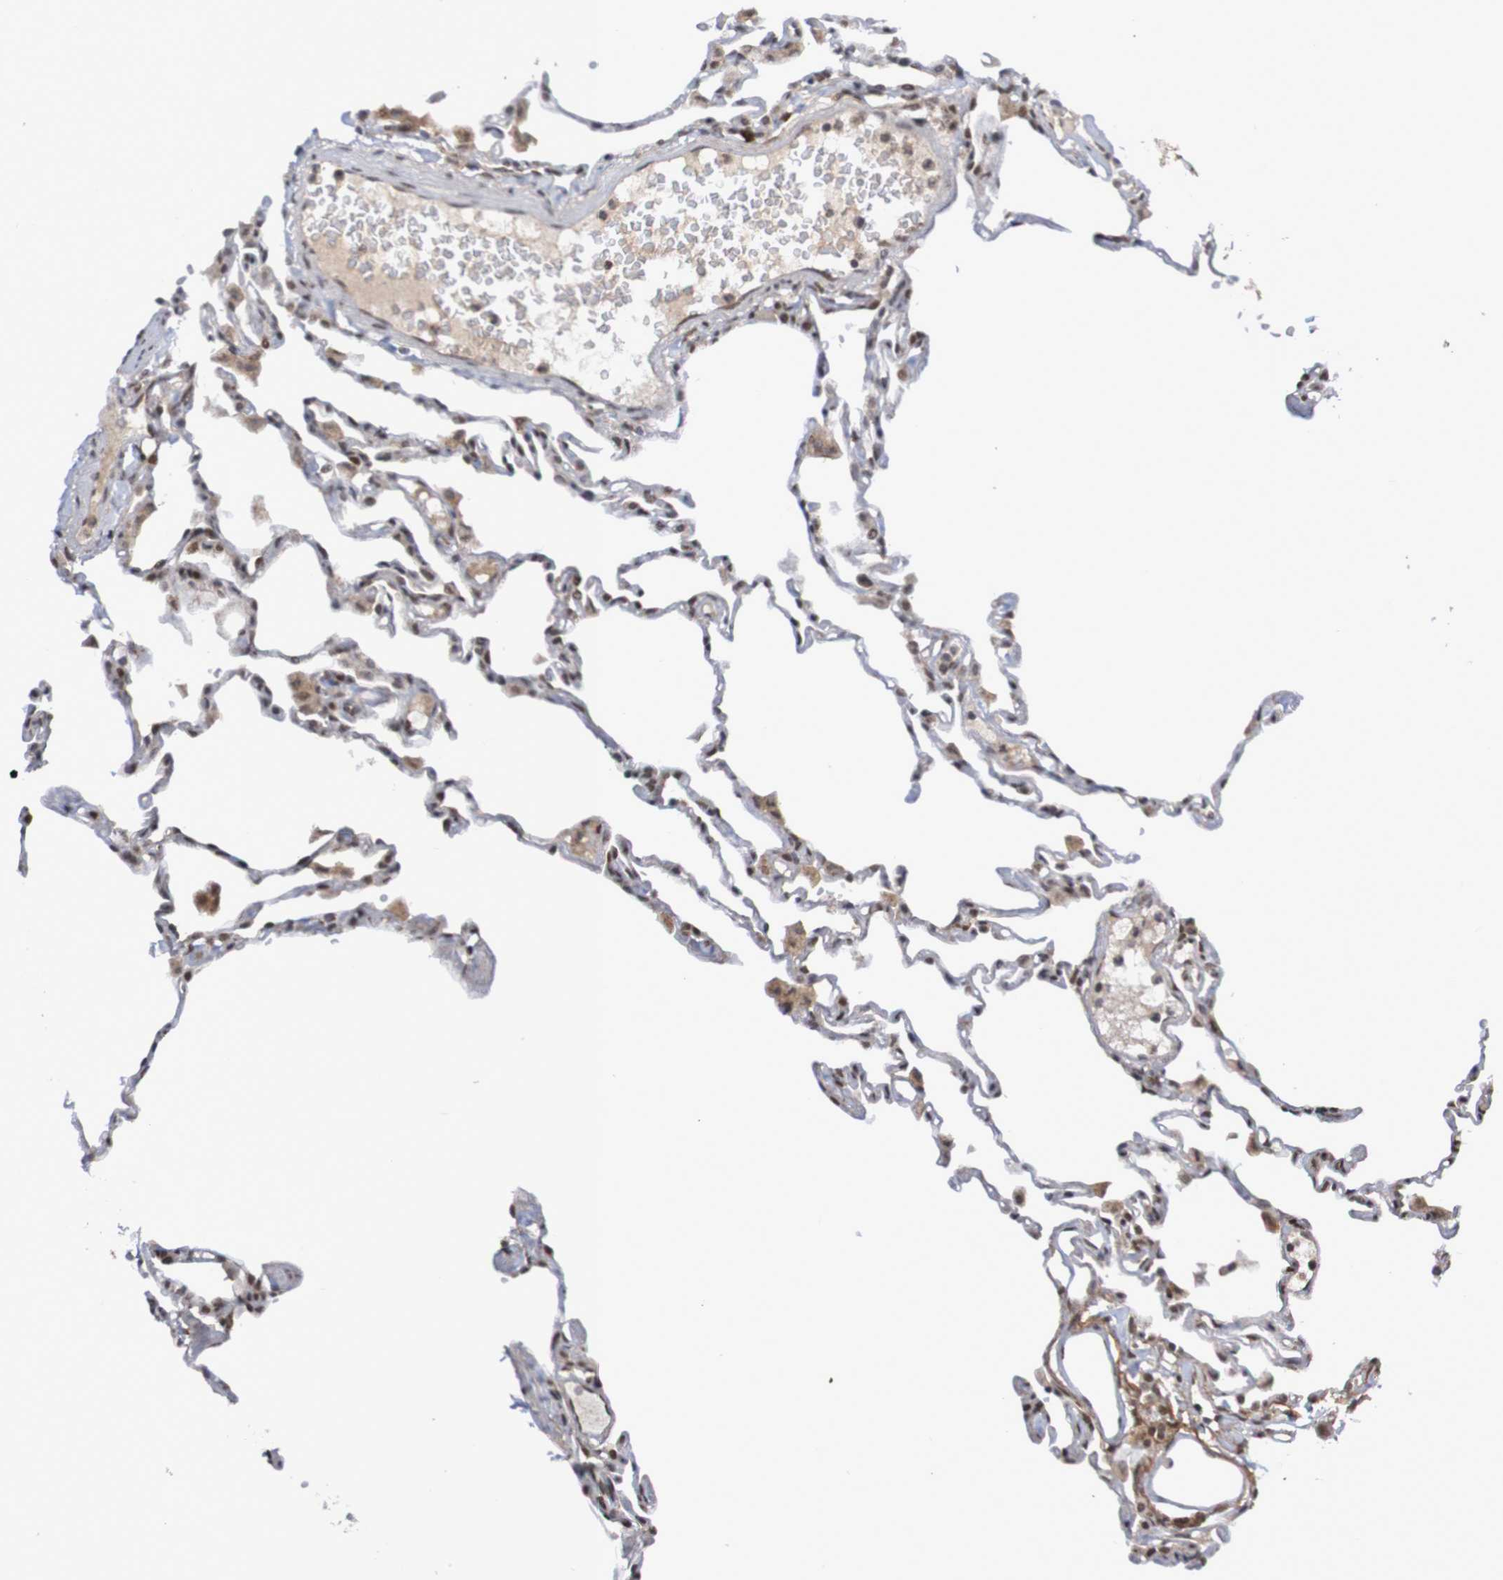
{"staining": {"intensity": "moderate", "quantity": "25%-75%", "location": "nuclear"}, "tissue": "lung", "cell_type": "Alveolar cells", "image_type": "normal", "snomed": [{"axis": "morphology", "description": "Normal tissue, NOS"}, {"axis": "topography", "description": "Lung"}], "caption": "Alveolar cells demonstrate medium levels of moderate nuclear staining in approximately 25%-75% of cells in unremarkable human lung.", "gene": "ITLN1", "patient": {"sex": "female", "age": 49}}